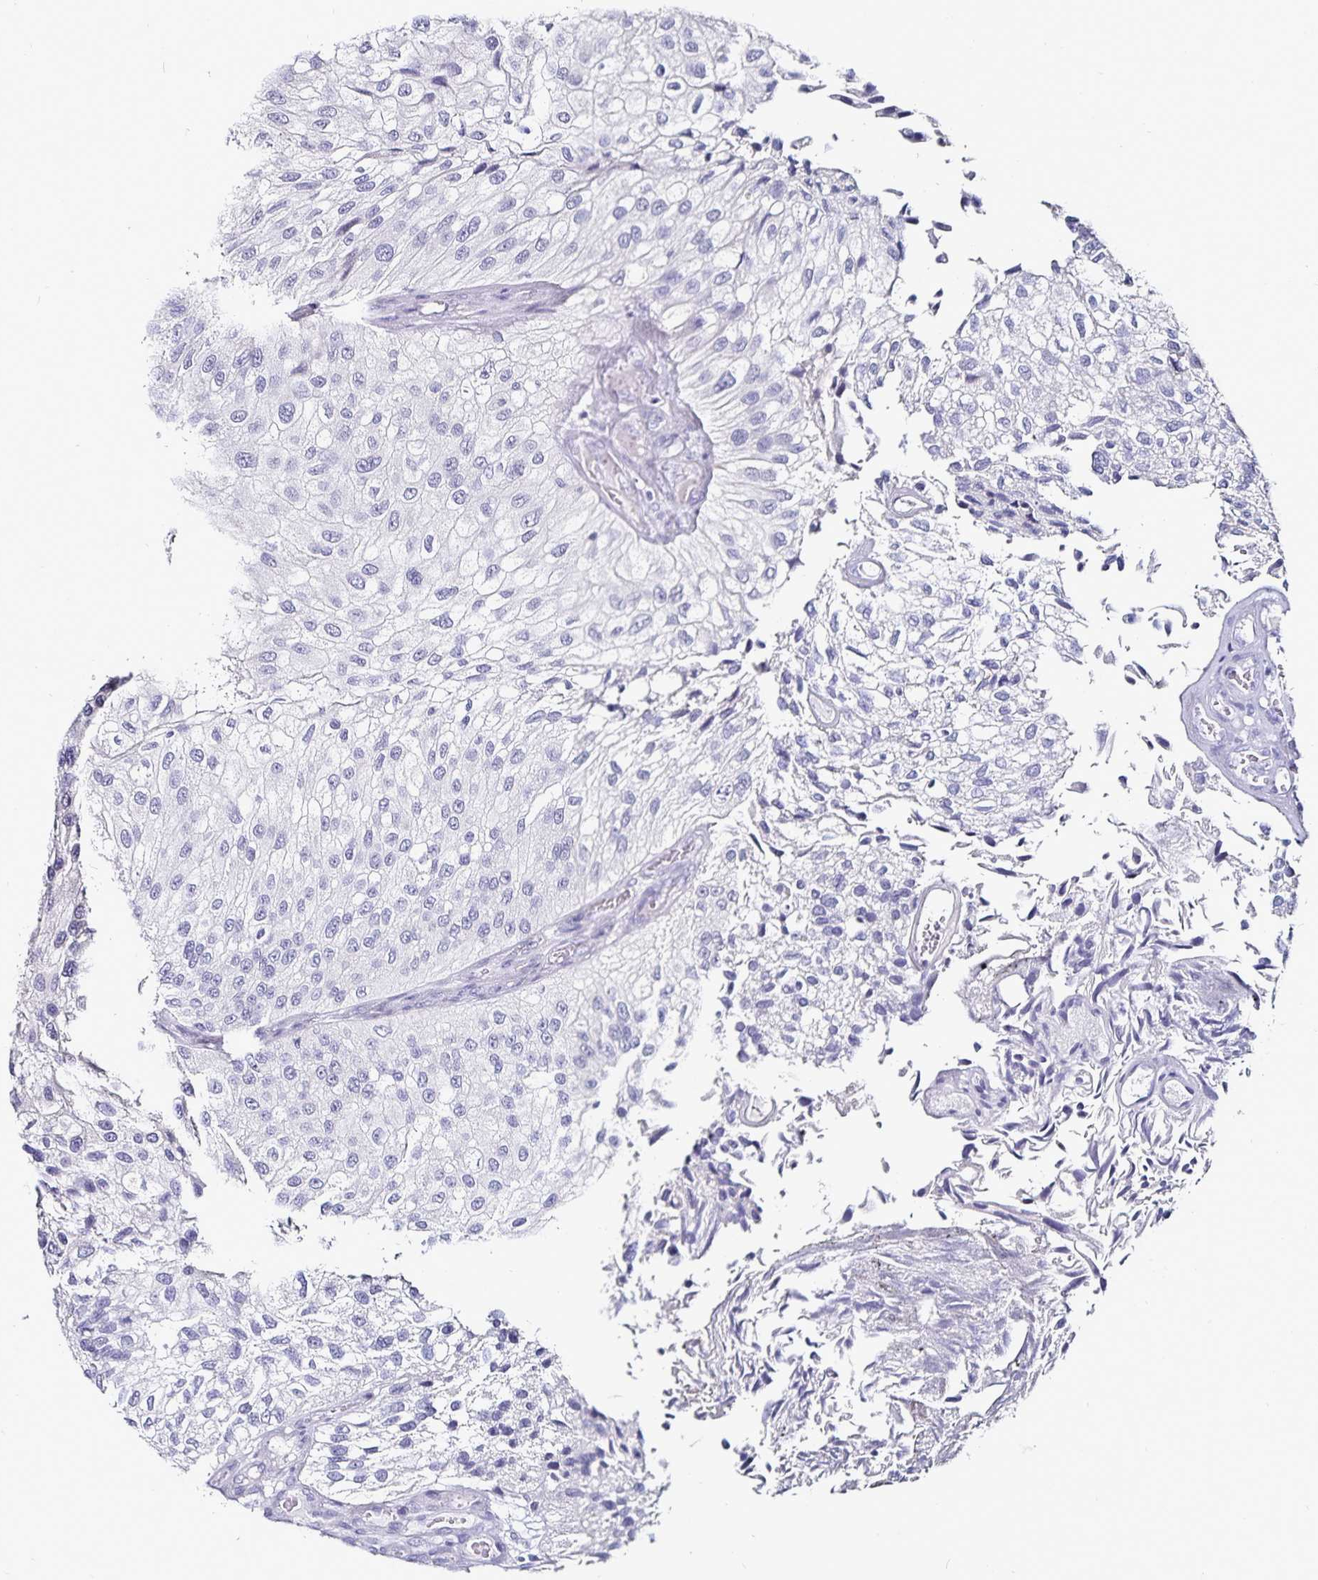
{"staining": {"intensity": "negative", "quantity": "none", "location": "none"}, "tissue": "urothelial cancer", "cell_type": "Tumor cells", "image_type": "cancer", "snomed": [{"axis": "morphology", "description": "Urothelial carcinoma, NOS"}, {"axis": "topography", "description": "Urinary bladder"}], "caption": "Transitional cell carcinoma stained for a protein using immunohistochemistry displays no expression tumor cells.", "gene": "TSPAN7", "patient": {"sex": "male", "age": 87}}